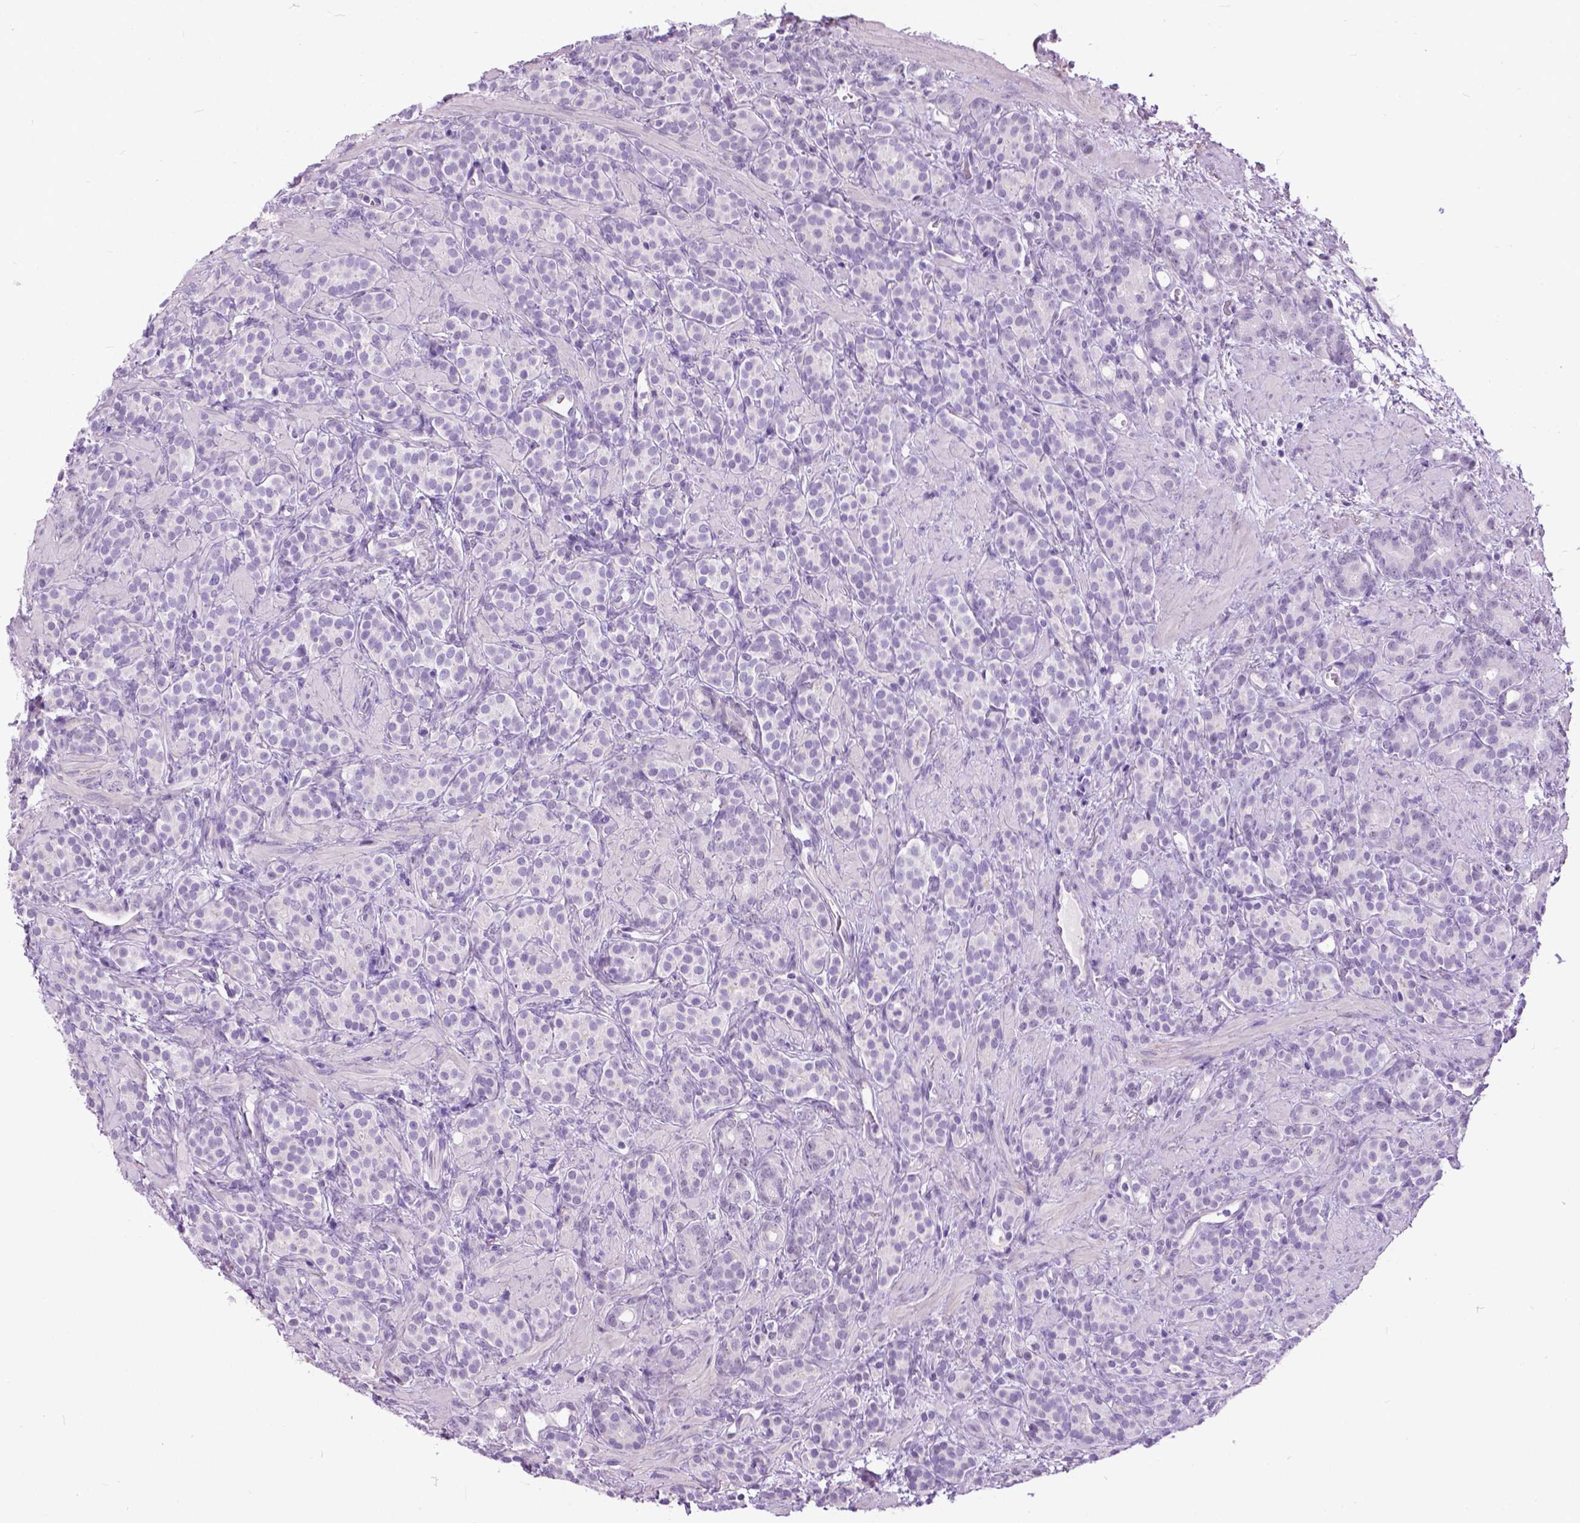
{"staining": {"intensity": "negative", "quantity": "none", "location": "none"}, "tissue": "prostate cancer", "cell_type": "Tumor cells", "image_type": "cancer", "snomed": [{"axis": "morphology", "description": "Adenocarcinoma, High grade"}, {"axis": "topography", "description": "Prostate"}], "caption": "Immunohistochemical staining of prostate cancer displays no significant staining in tumor cells.", "gene": "PROB1", "patient": {"sex": "male", "age": 84}}